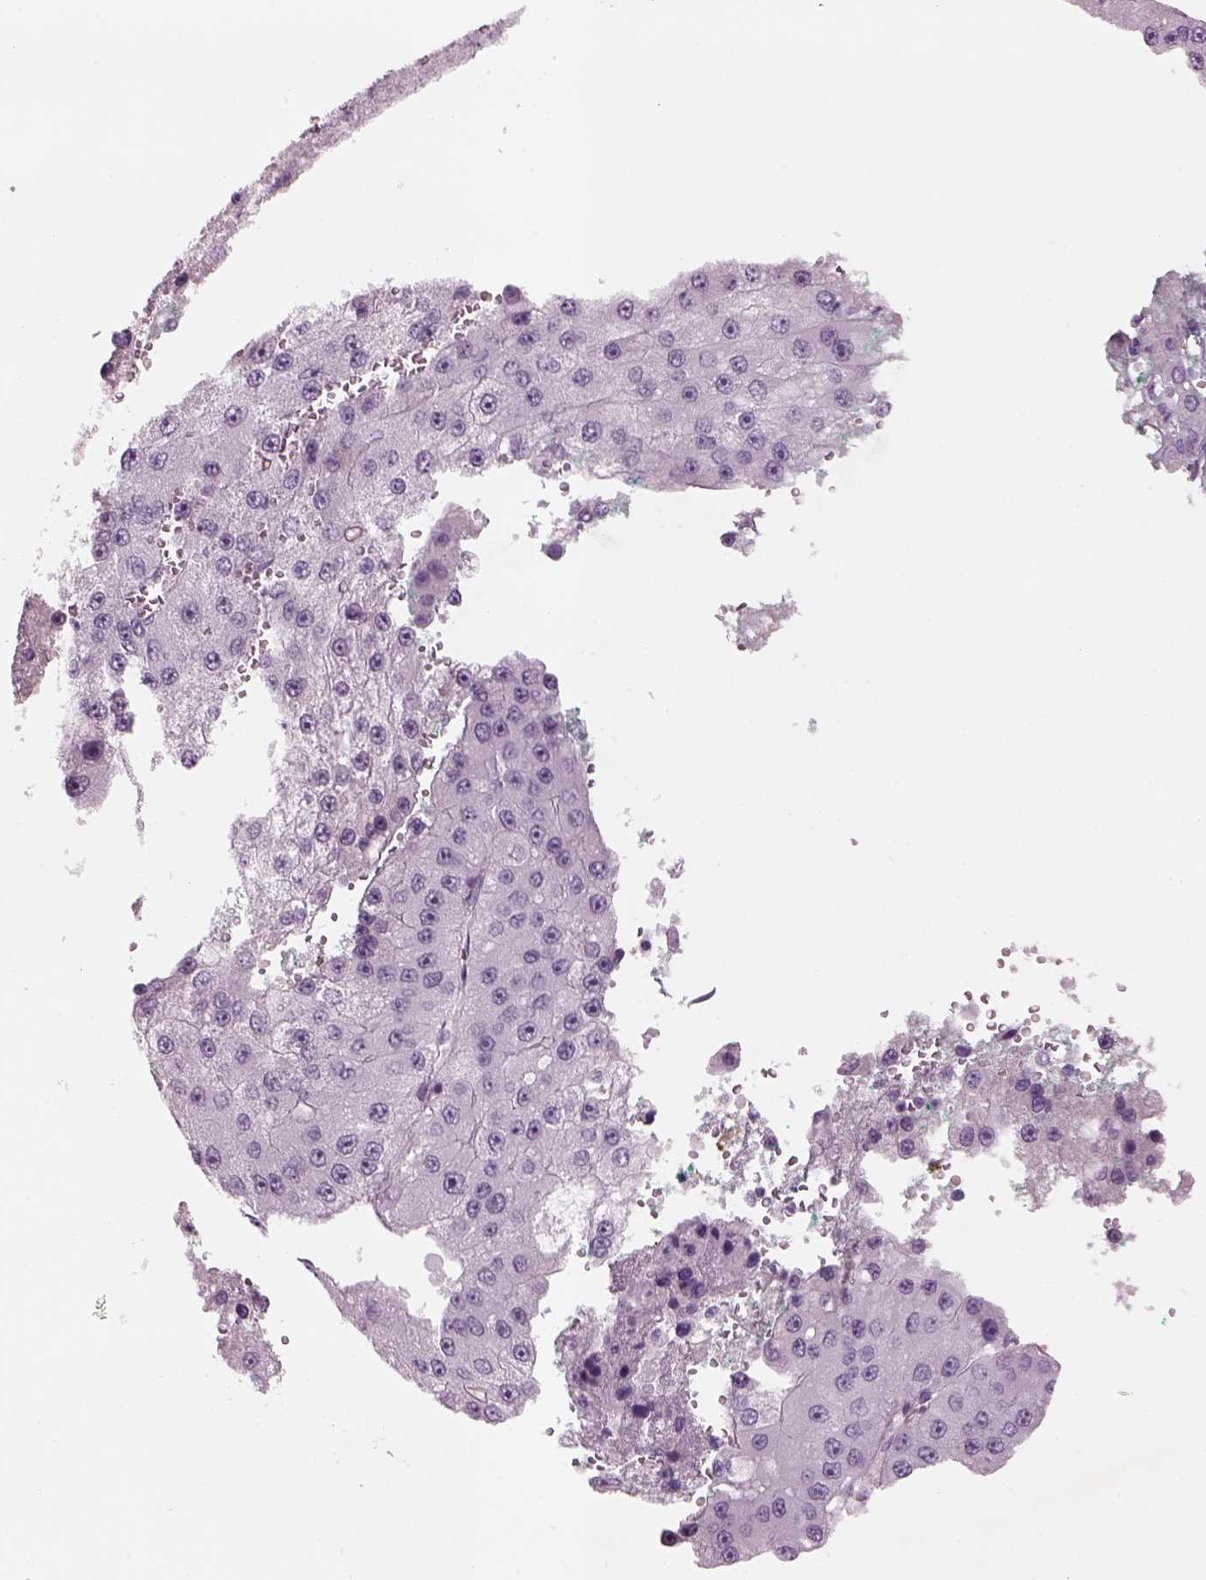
{"staining": {"intensity": "negative", "quantity": "none", "location": "none"}, "tissue": "liver cancer", "cell_type": "Tumor cells", "image_type": "cancer", "snomed": [{"axis": "morphology", "description": "Carcinoma, Hepatocellular, NOS"}, {"axis": "topography", "description": "Liver"}], "caption": "An immunohistochemistry (IHC) image of hepatocellular carcinoma (liver) is shown. There is no staining in tumor cells of hepatocellular carcinoma (liver).", "gene": "PABPC1L2B", "patient": {"sex": "female", "age": 73}}